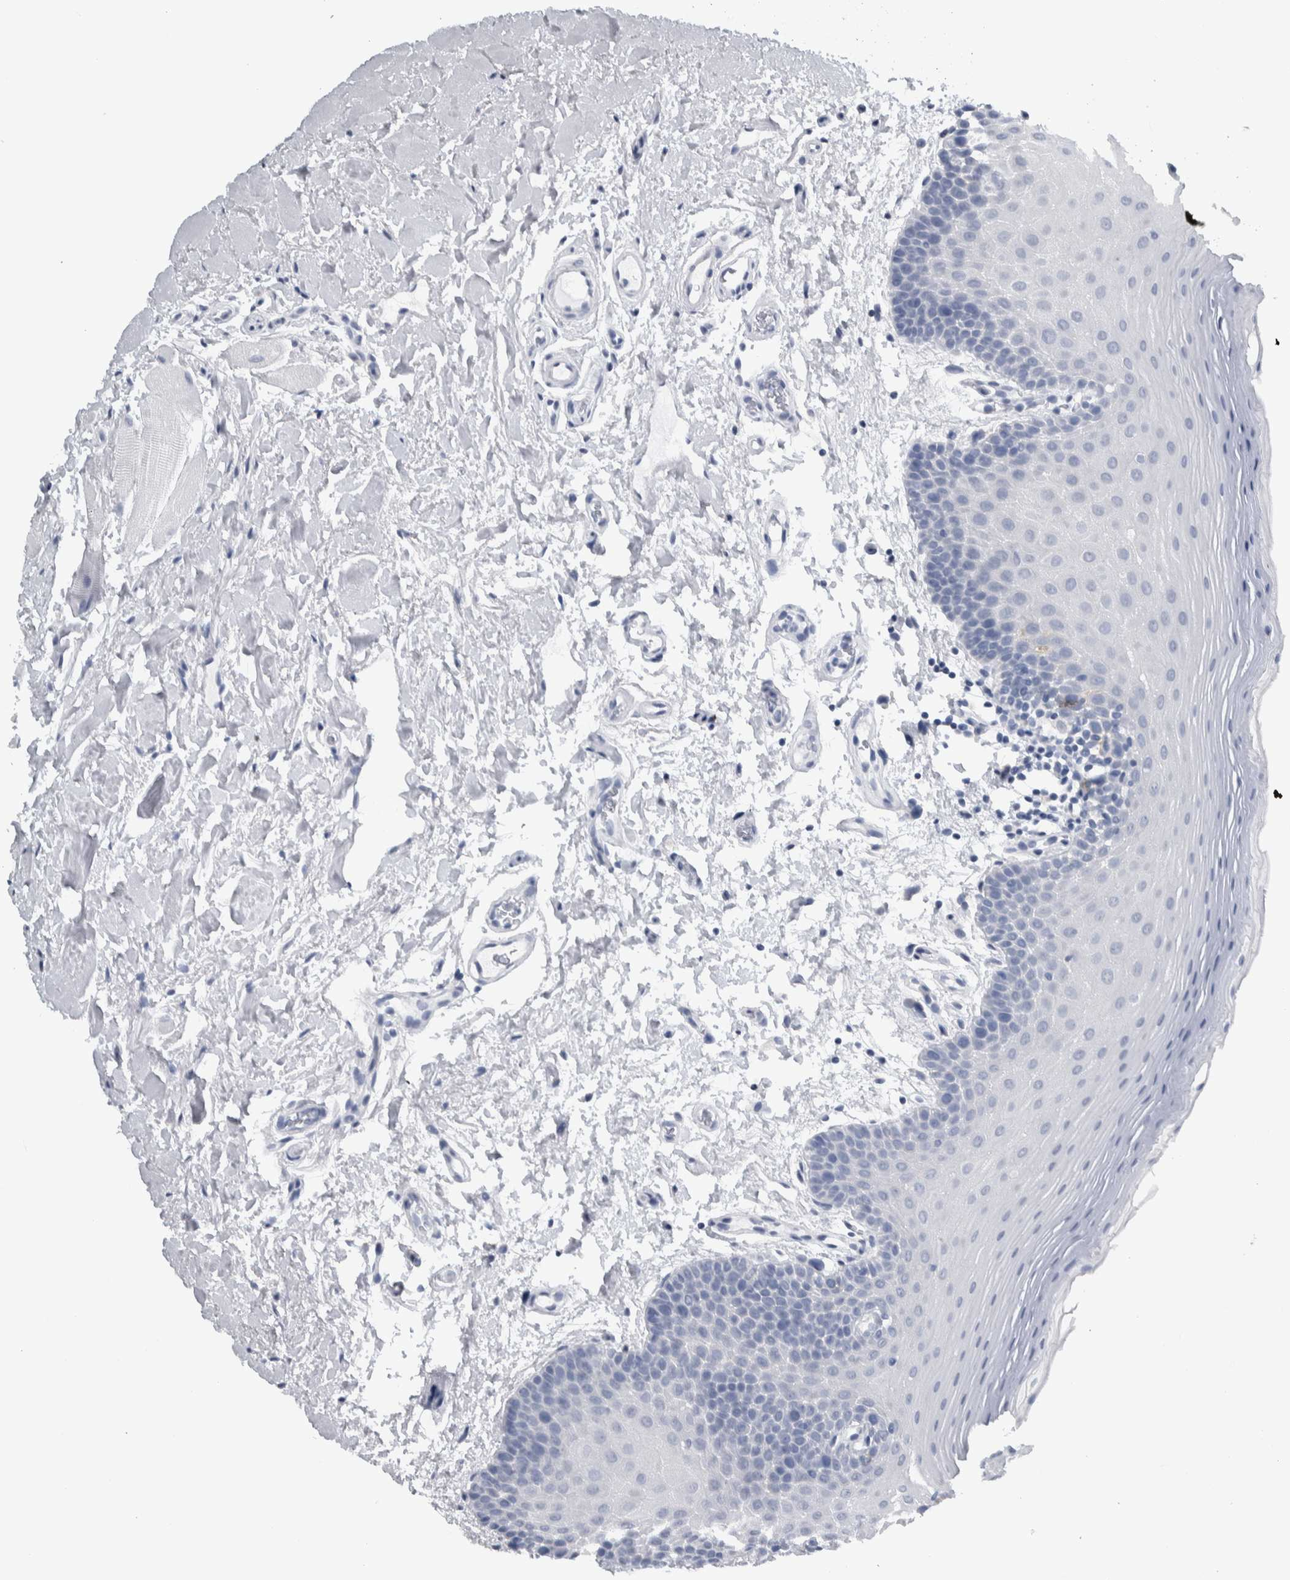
{"staining": {"intensity": "negative", "quantity": "none", "location": "none"}, "tissue": "oral mucosa", "cell_type": "Squamous epithelial cells", "image_type": "normal", "snomed": [{"axis": "morphology", "description": "Normal tissue, NOS"}, {"axis": "topography", "description": "Oral tissue"}], "caption": "IHC histopathology image of benign oral mucosa: human oral mucosa stained with DAB (3,3'-diaminobenzidine) demonstrates no significant protein staining in squamous epithelial cells. Brightfield microscopy of immunohistochemistry stained with DAB (brown) and hematoxylin (blue), captured at high magnification.", "gene": "CDH17", "patient": {"sex": "male", "age": 62}}